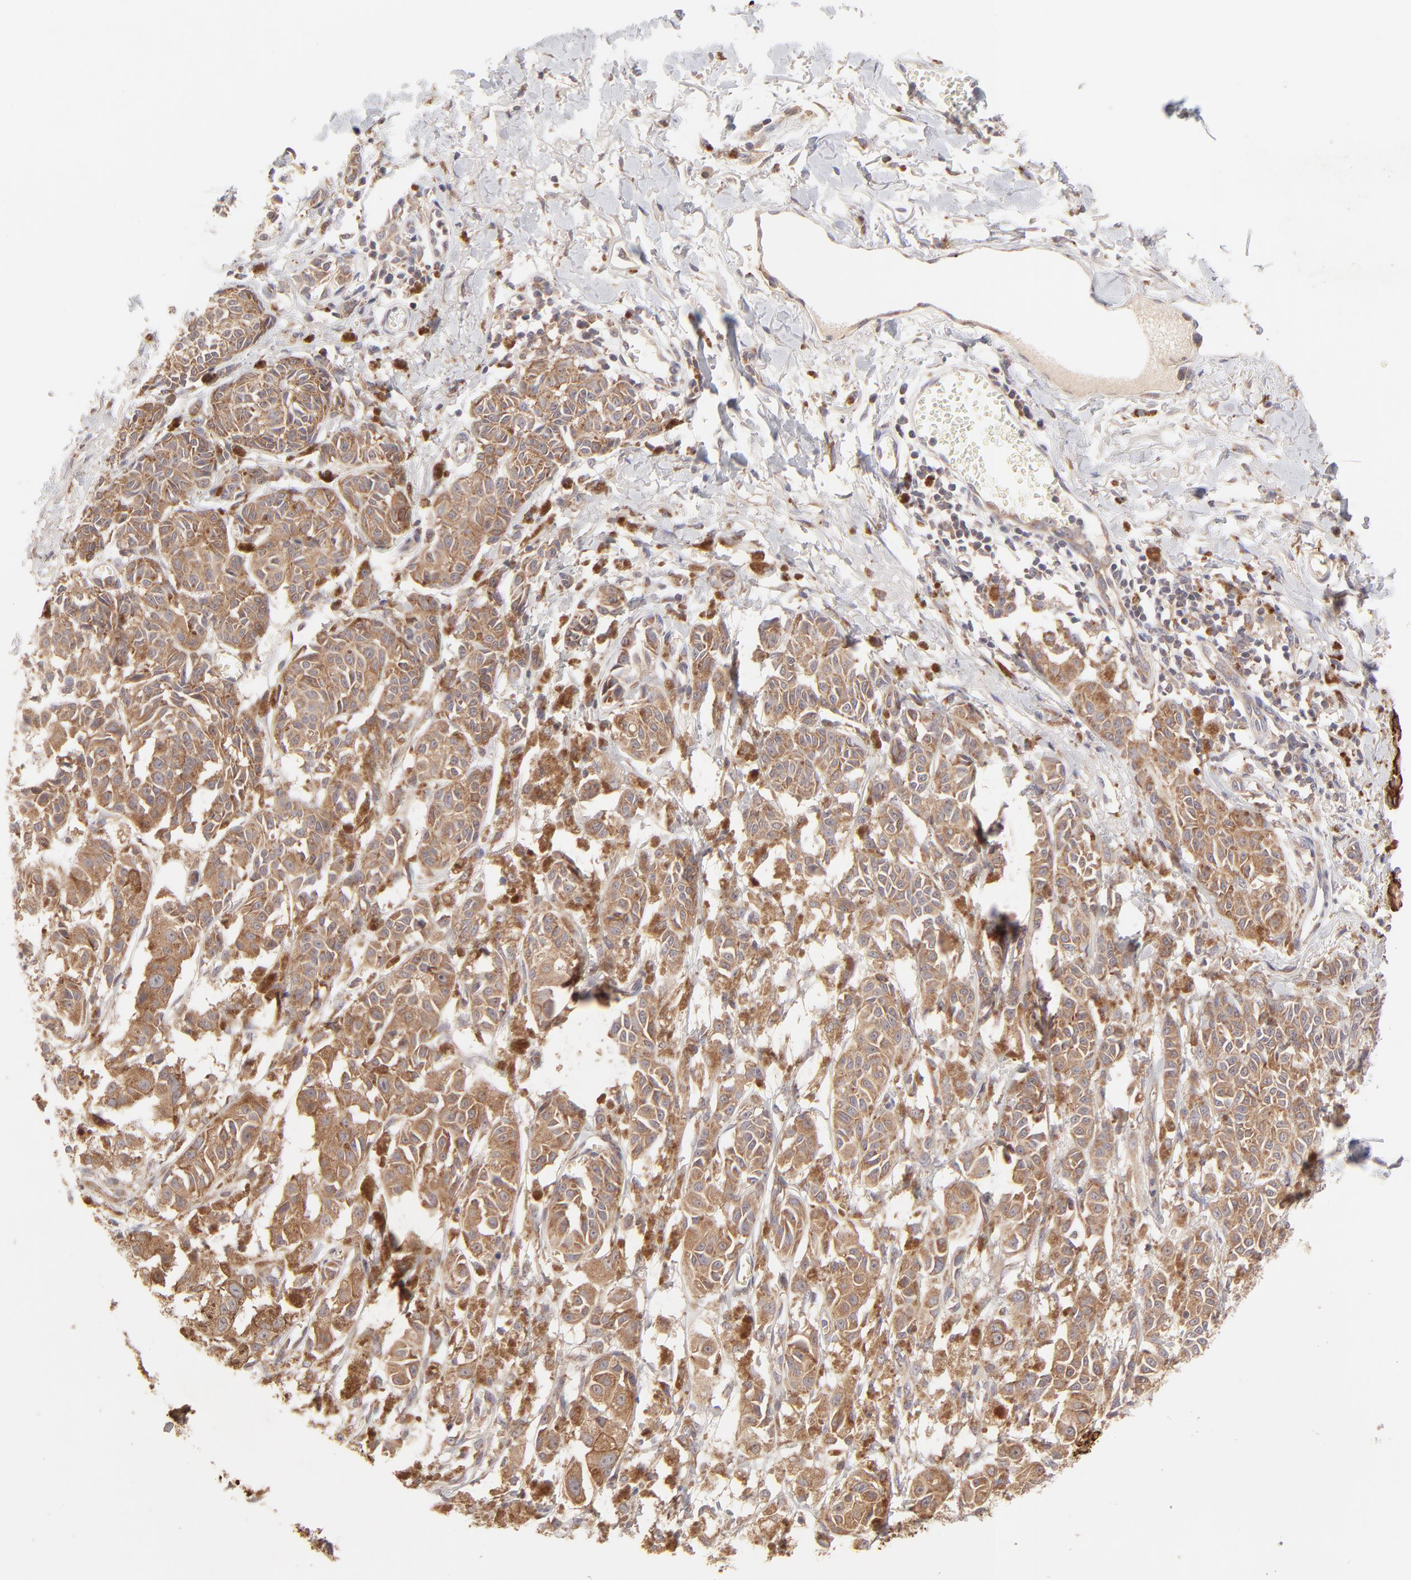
{"staining": {"intensity": "moderate", "quantity": ">75%", "location": "cytoplasmic/membranous"}, "tissue": "melanoma", "cell_type": "Tumor cells", "image_type": "cancer", "snomed": [{"axis": "morphology", "description": "Malignant melanoma, NOS"}, {"axis": "topography", "description": "Skin"}], "caption": "Melanoma stained with IHC reveals moderate cytoplasmic/membranous expression in approximately >75% of tumor cells.", "gene": "TNRC6B", "patient": {"sex": "male", "age": 76}}